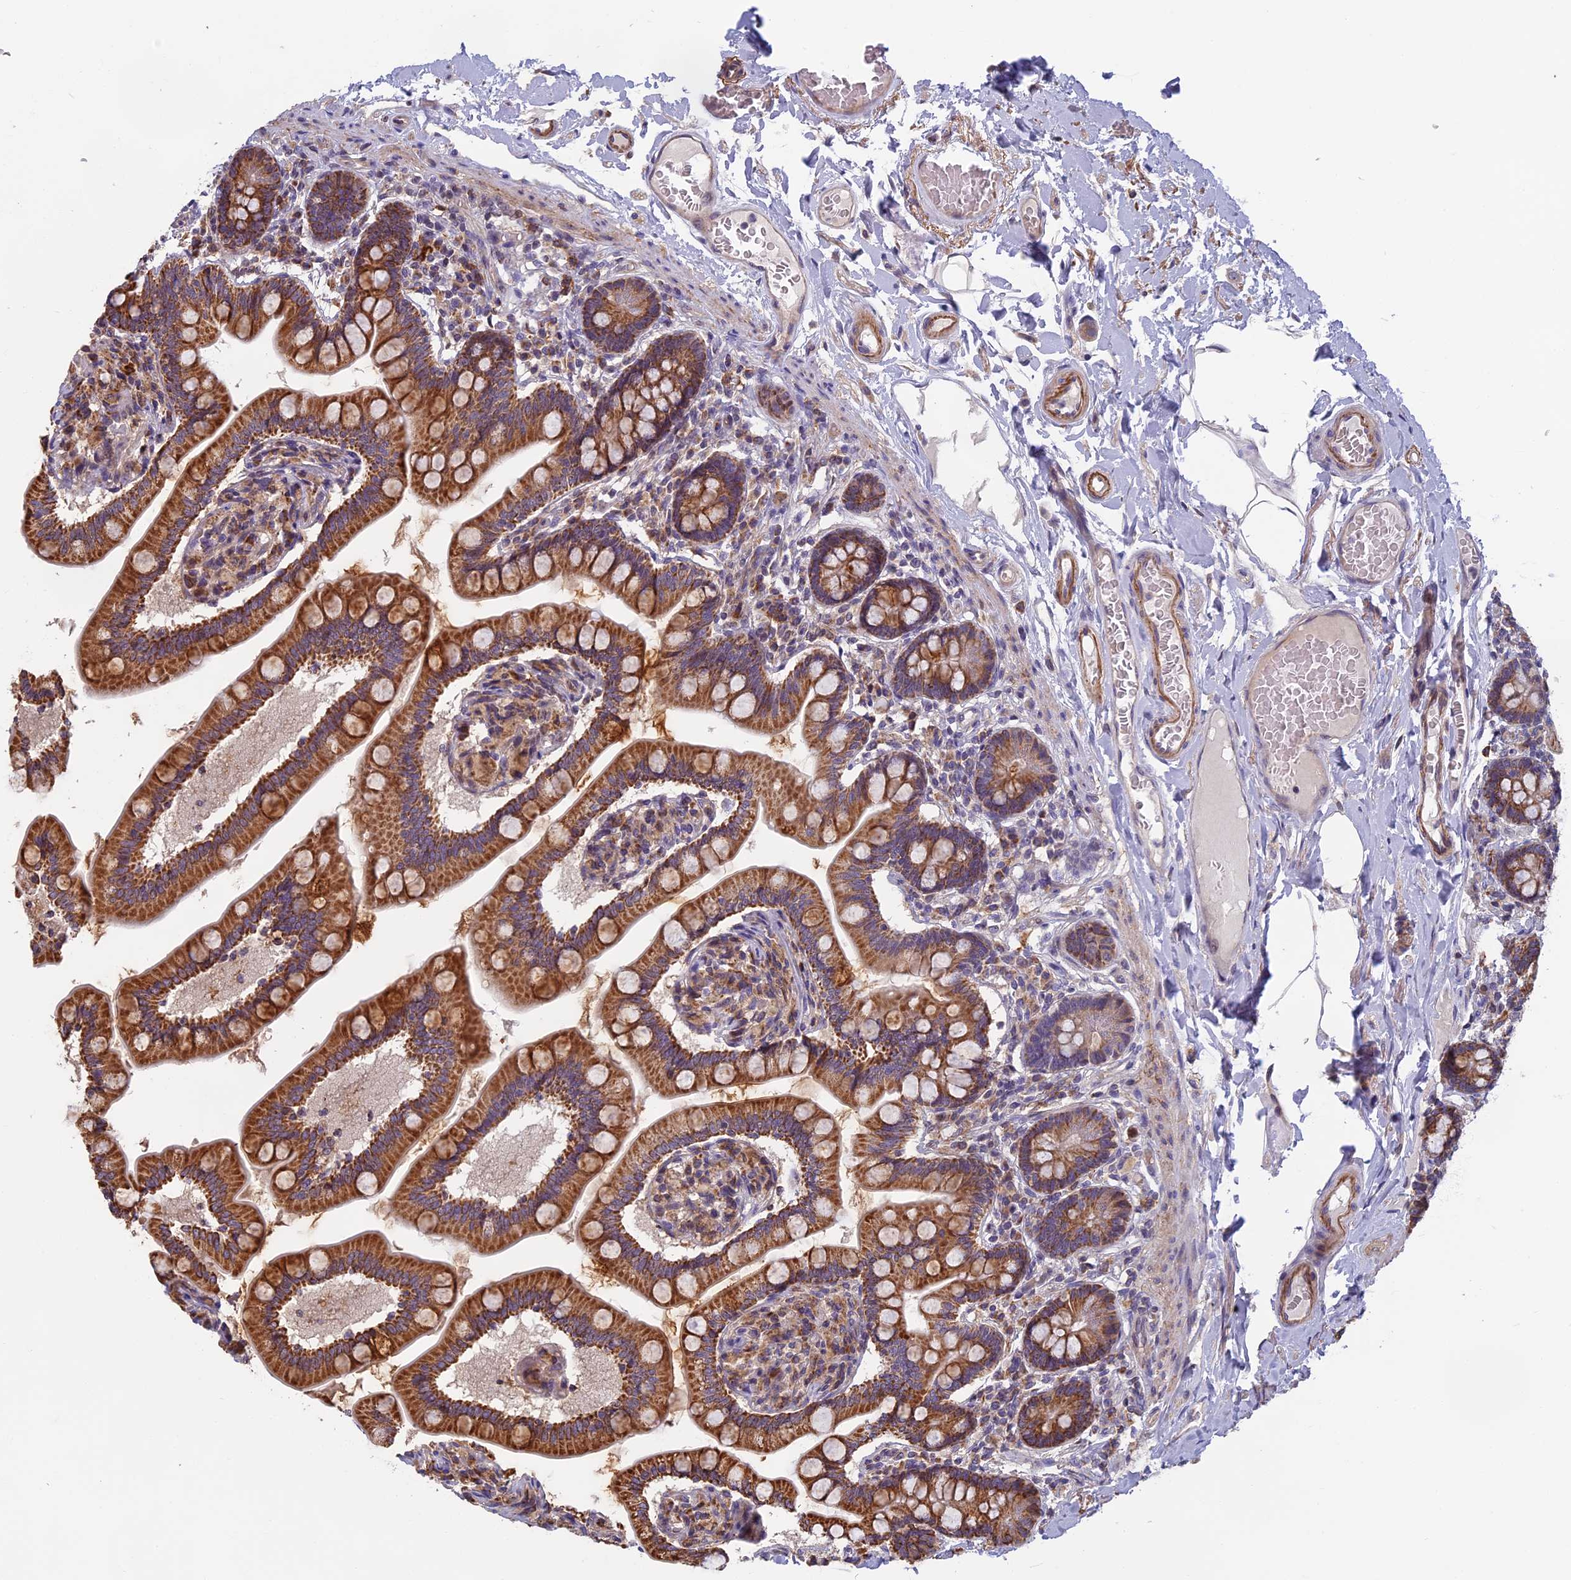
{"staining": {"intensity": "strong", "quantity": ">75%", "location": "cytoplasmic/membranous"}, "tissue": "small intestine", "cell_type": "Glandular cells", "image_type": "normal", "snomed": [{"axis": "morphology", "description": "Normal tissue, NOS"}, {"axis": "topography", "description": "Small intestine"}], "caption": "This is a photomicrograph of IHC staining of normal small intestine, which shows strong expression in the cytoplasmic/membranous of glandular cells.", "gene": "EDAR", "patient": {"sex": "female", "age": 64}}